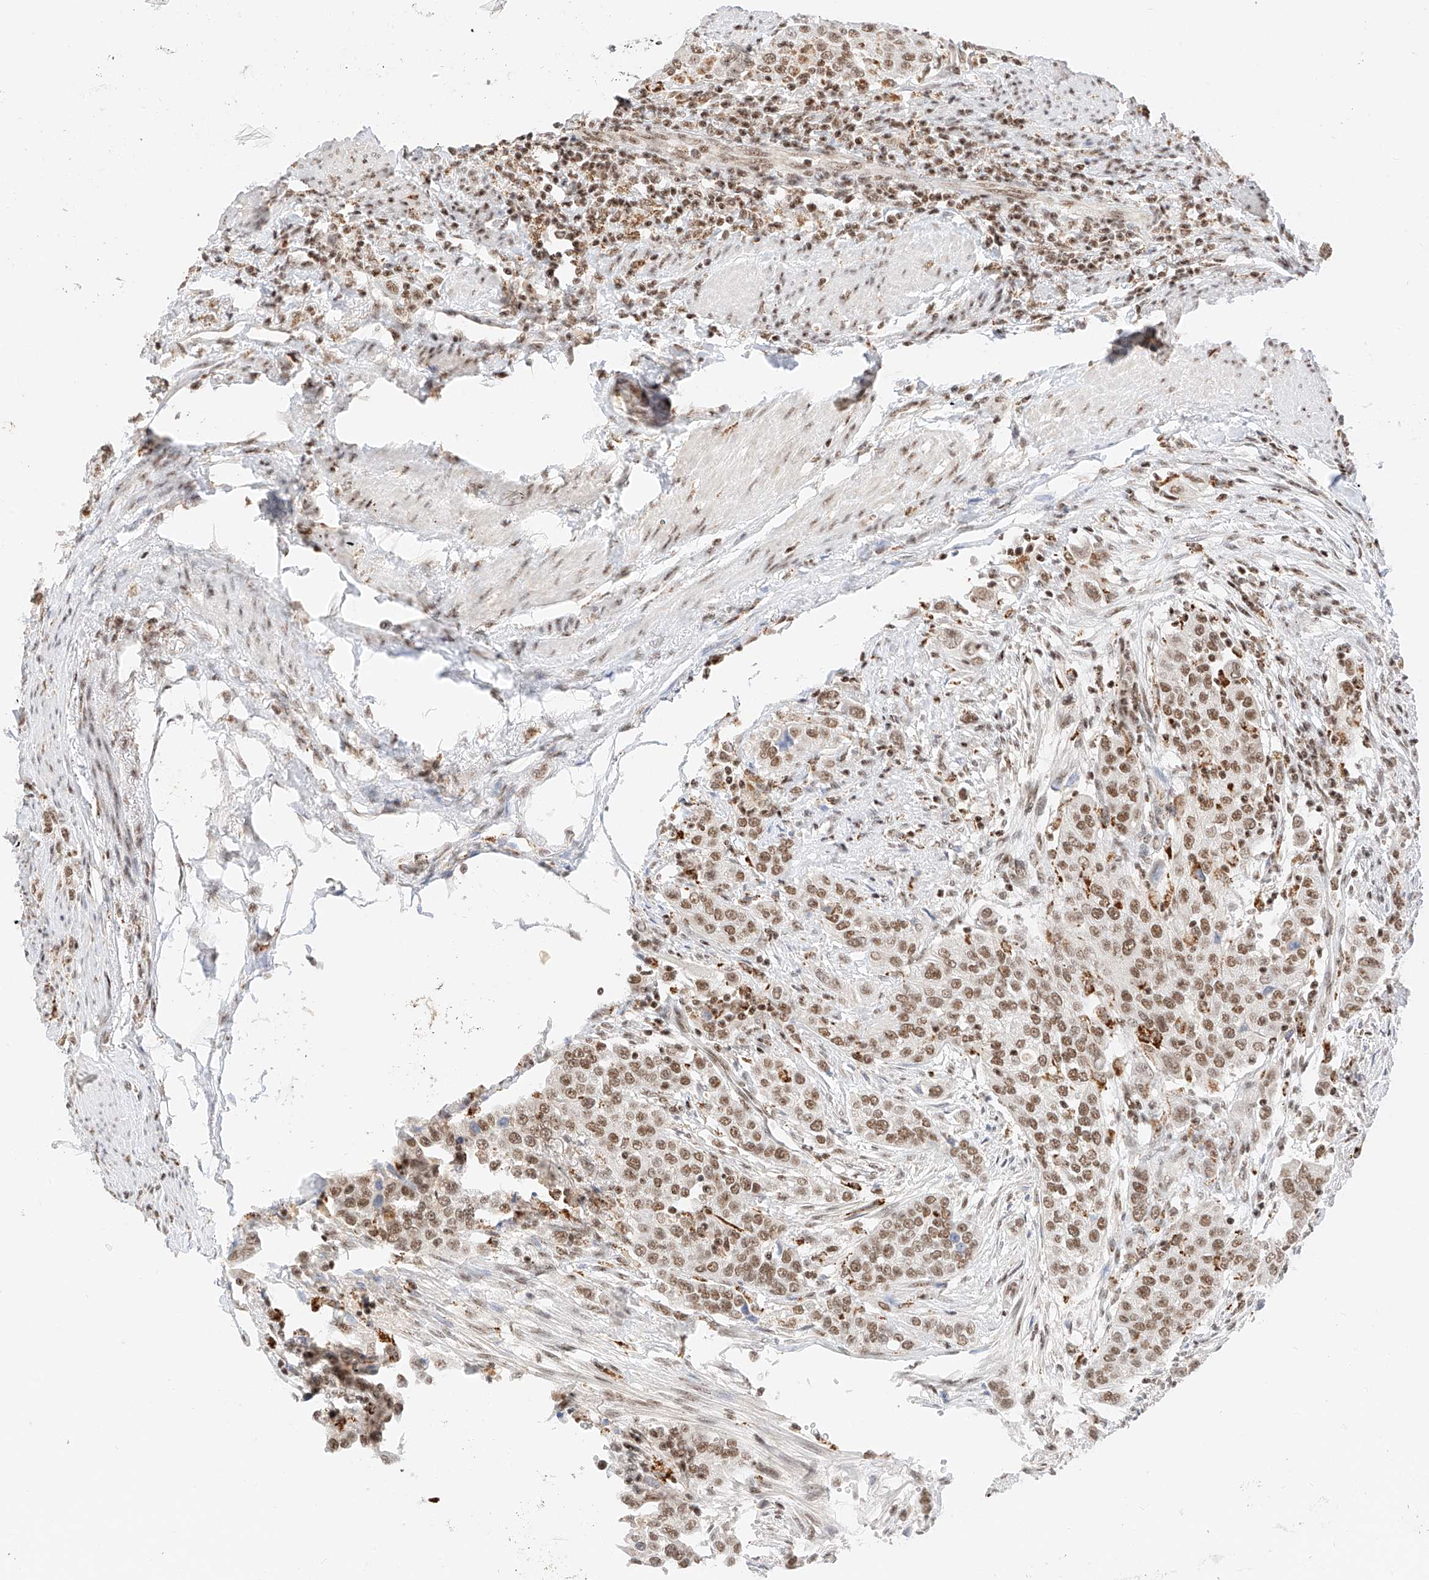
{"staining": {"intensity": "moderate", "quantity": ">75%", "location": "nuclear"}, "tissue": "urothelial cancer", "cell_type": "Tumor cells", "image_type": "cancer", "snomed": [{"axis": "morphology", "description": "Urothelial carcinoma, High grade"}, {"axis": "topography", "description": "Urinary bladder"}], "caption": "Immunohistochemistry histopathology image of high-grade urothelial carcinoma stained for a protein (brown), which demonstrates medium levels of moderate nuclear positivity in about >75% of tumor cells.", "gene": "NRF1", "patient": {"sex": "female", "age": 80}}